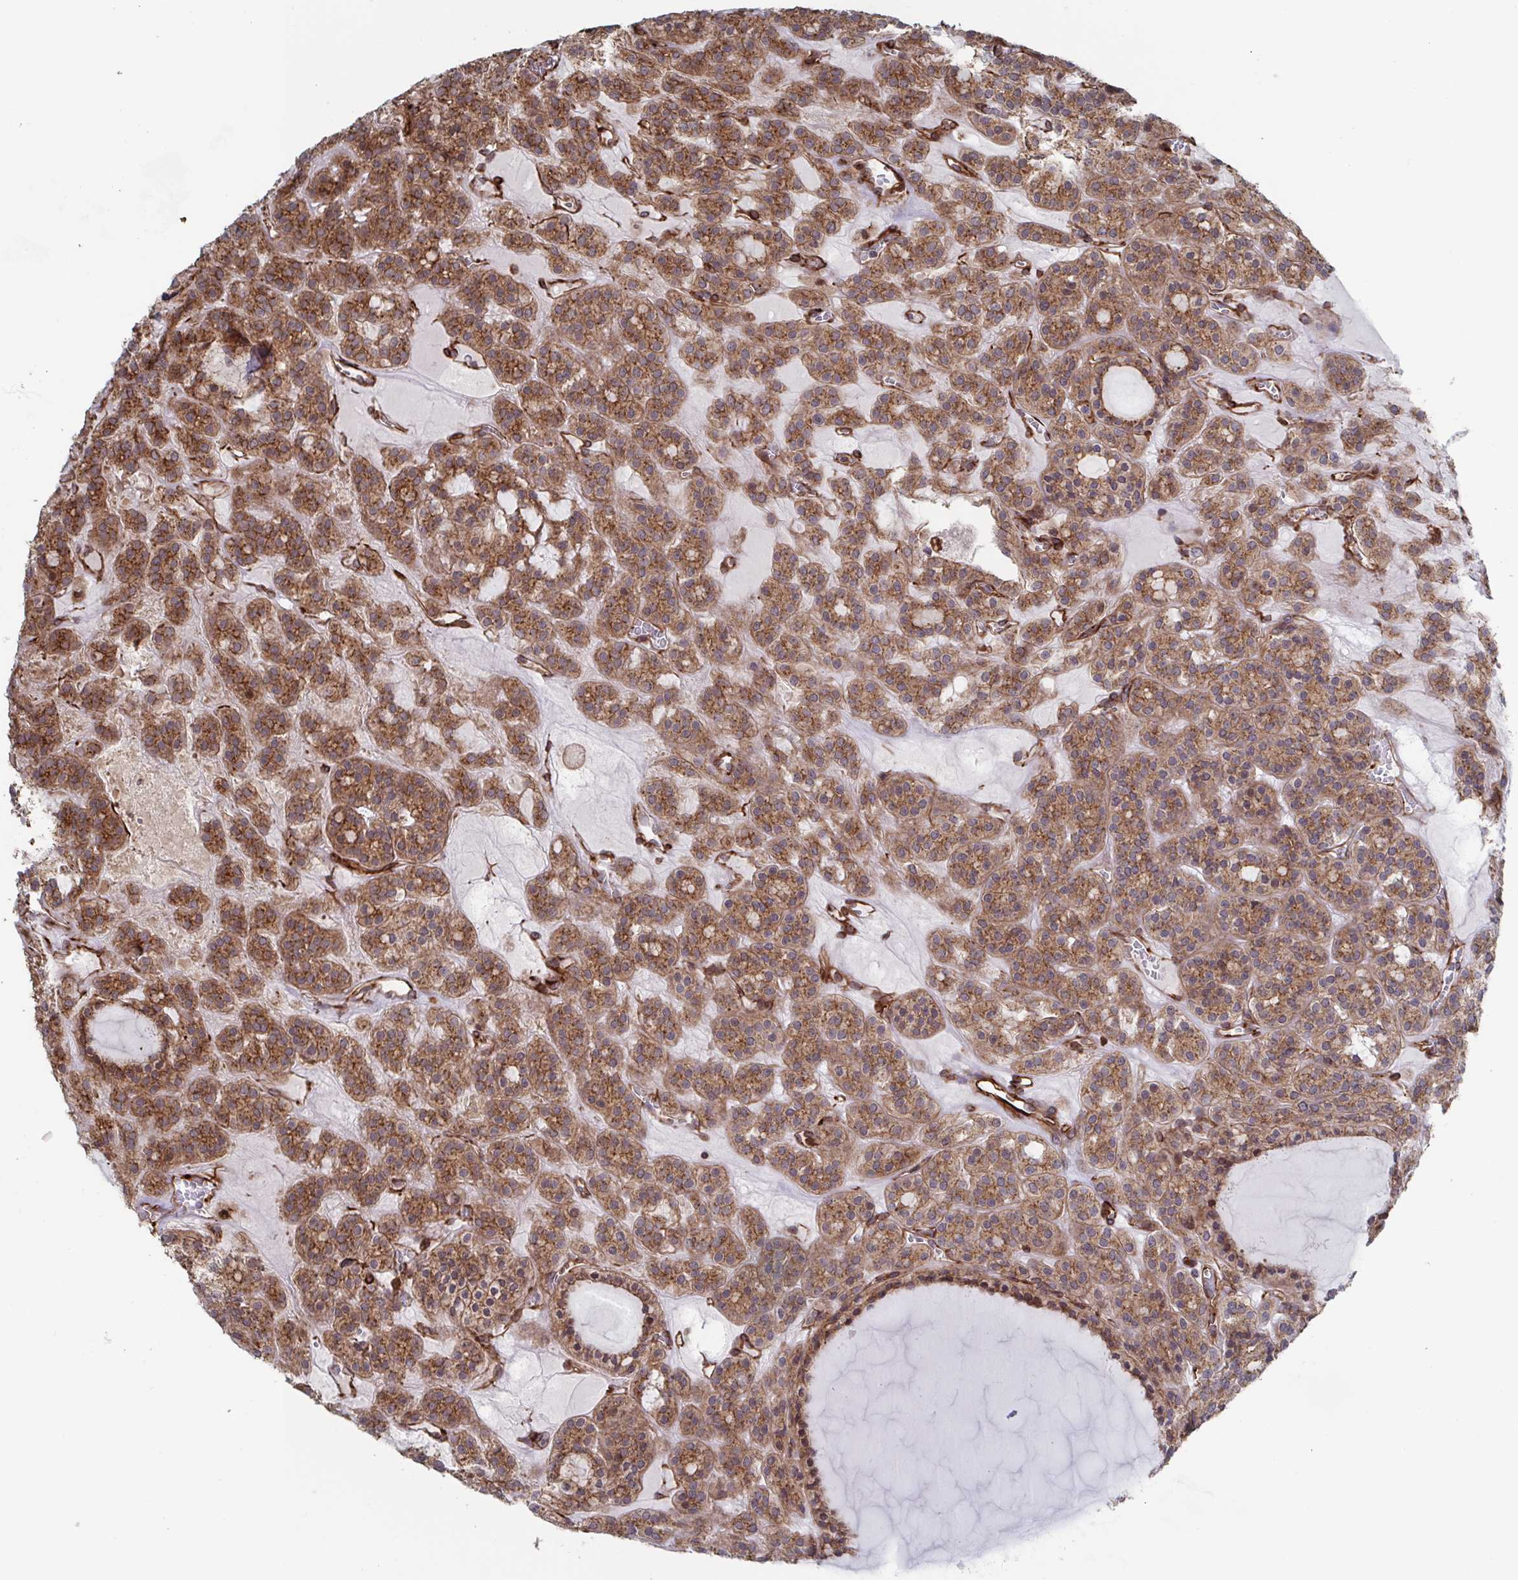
{"staining": {"intensity": "moderate", "quantity": ">75%", "location": "cytoplasmic/membranous"}, "tissue": "thyroid cancer", "cell_type": "Tumor cells", "image_type": "cancer", "snomed": [{"axis": "morphology", "description": "Follicular adenoma carcinoma, NOS"}, {"axis": "topography", "description": "Thyroid gland"}], "caption": "An image showing moderate cytoplasmic/membranous expression in about >75% of tumor cells in thyroid cancer (follicular adenoma carcinoma), as visualized by brown immunohistochemical staining.", "gene": "DVL3", "patient": {"sex": "female", "age": 63}}